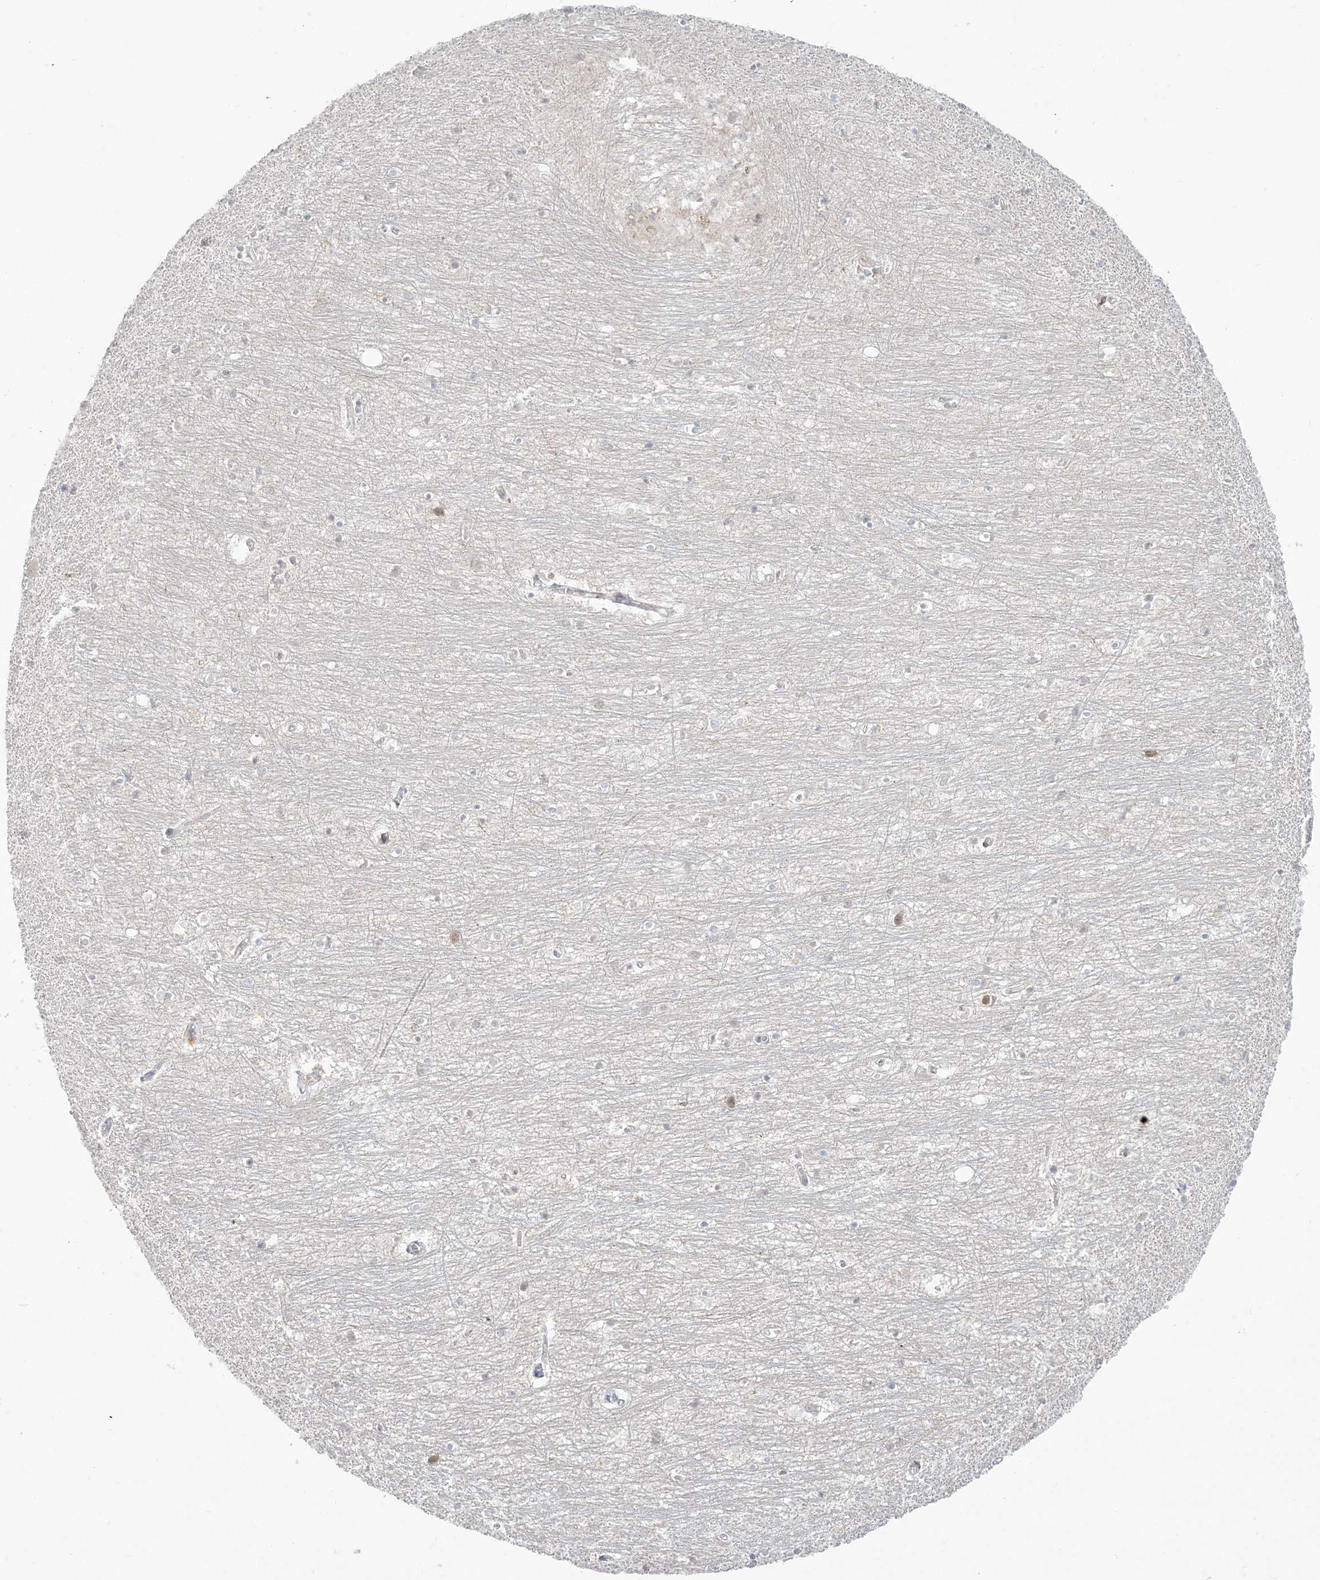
{"staining": {"intensity": "negative", "quantity": "none", "location": "none"}, "tissue": "hippocampus", "cell_type": "Glial cells", "image_type": "normal", "snomed": [{"axis": "morphology", "description": "Normal tissue, NOS"}, {"axis": "topography", "description": "Hippocampus"}], "caption": "A histopathology image of hippocampus stained for a protein demonstrates no brown staining in glial cells.", "gene": "ZC3H6", "patient": {"sex": "female", "age": 64}}